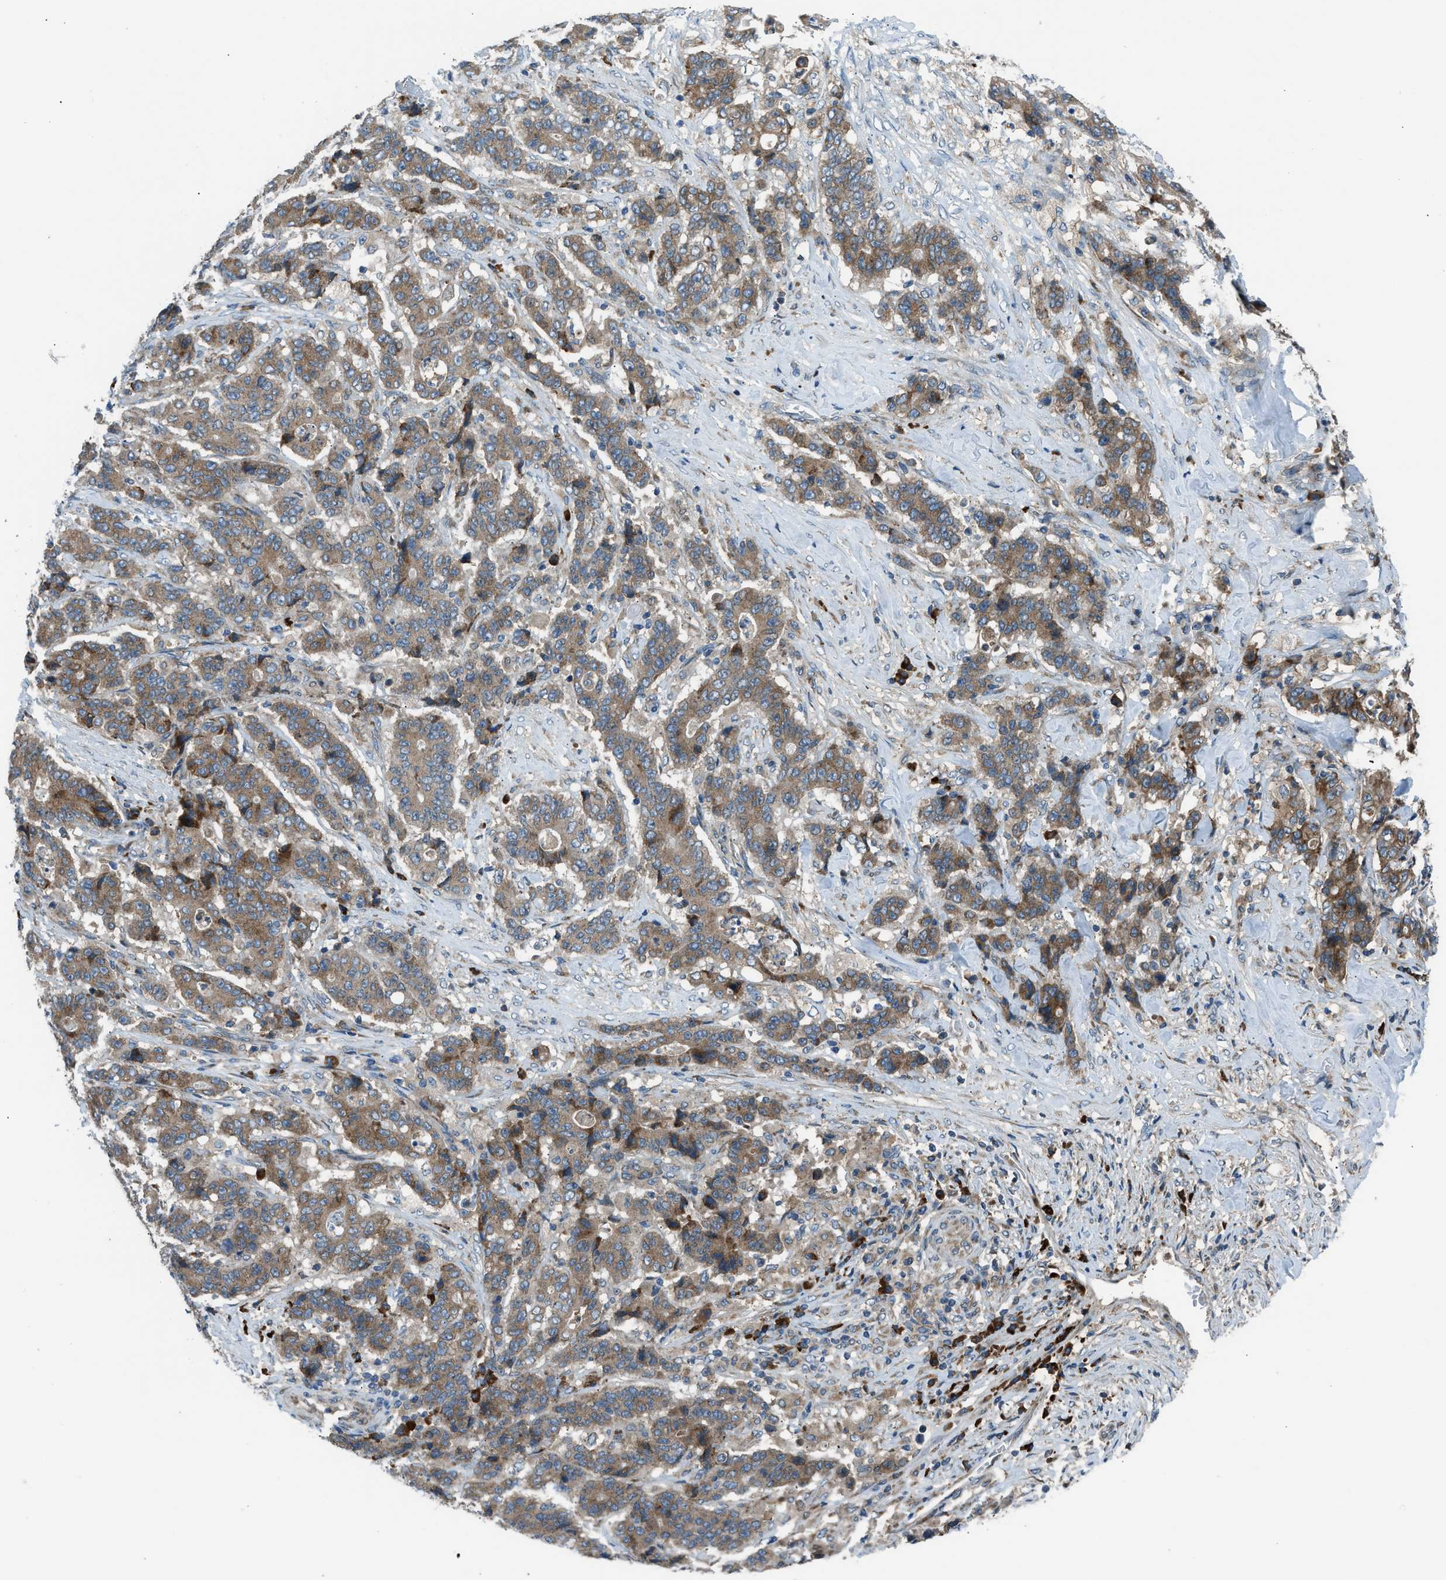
{"staining": {"intensity": "moderate", "quantity": ">75%", "location": "cytoplasmic/membranous"}, "tissue": "stomach cancer", "cell_type": "Tumor cells", "image_type": "cancer", "snomed": [{"axis": "morphology", "description": "Adenocarcinoma, NOS"}, {"axis": "topography", "description": "Stomach"}], "caption": "Human stomach cancer stained with a protein marker exhibits moderate staining in tumor cells.", "gene": "EDARADD", "patient": {"sex": "female", "age": 73}}